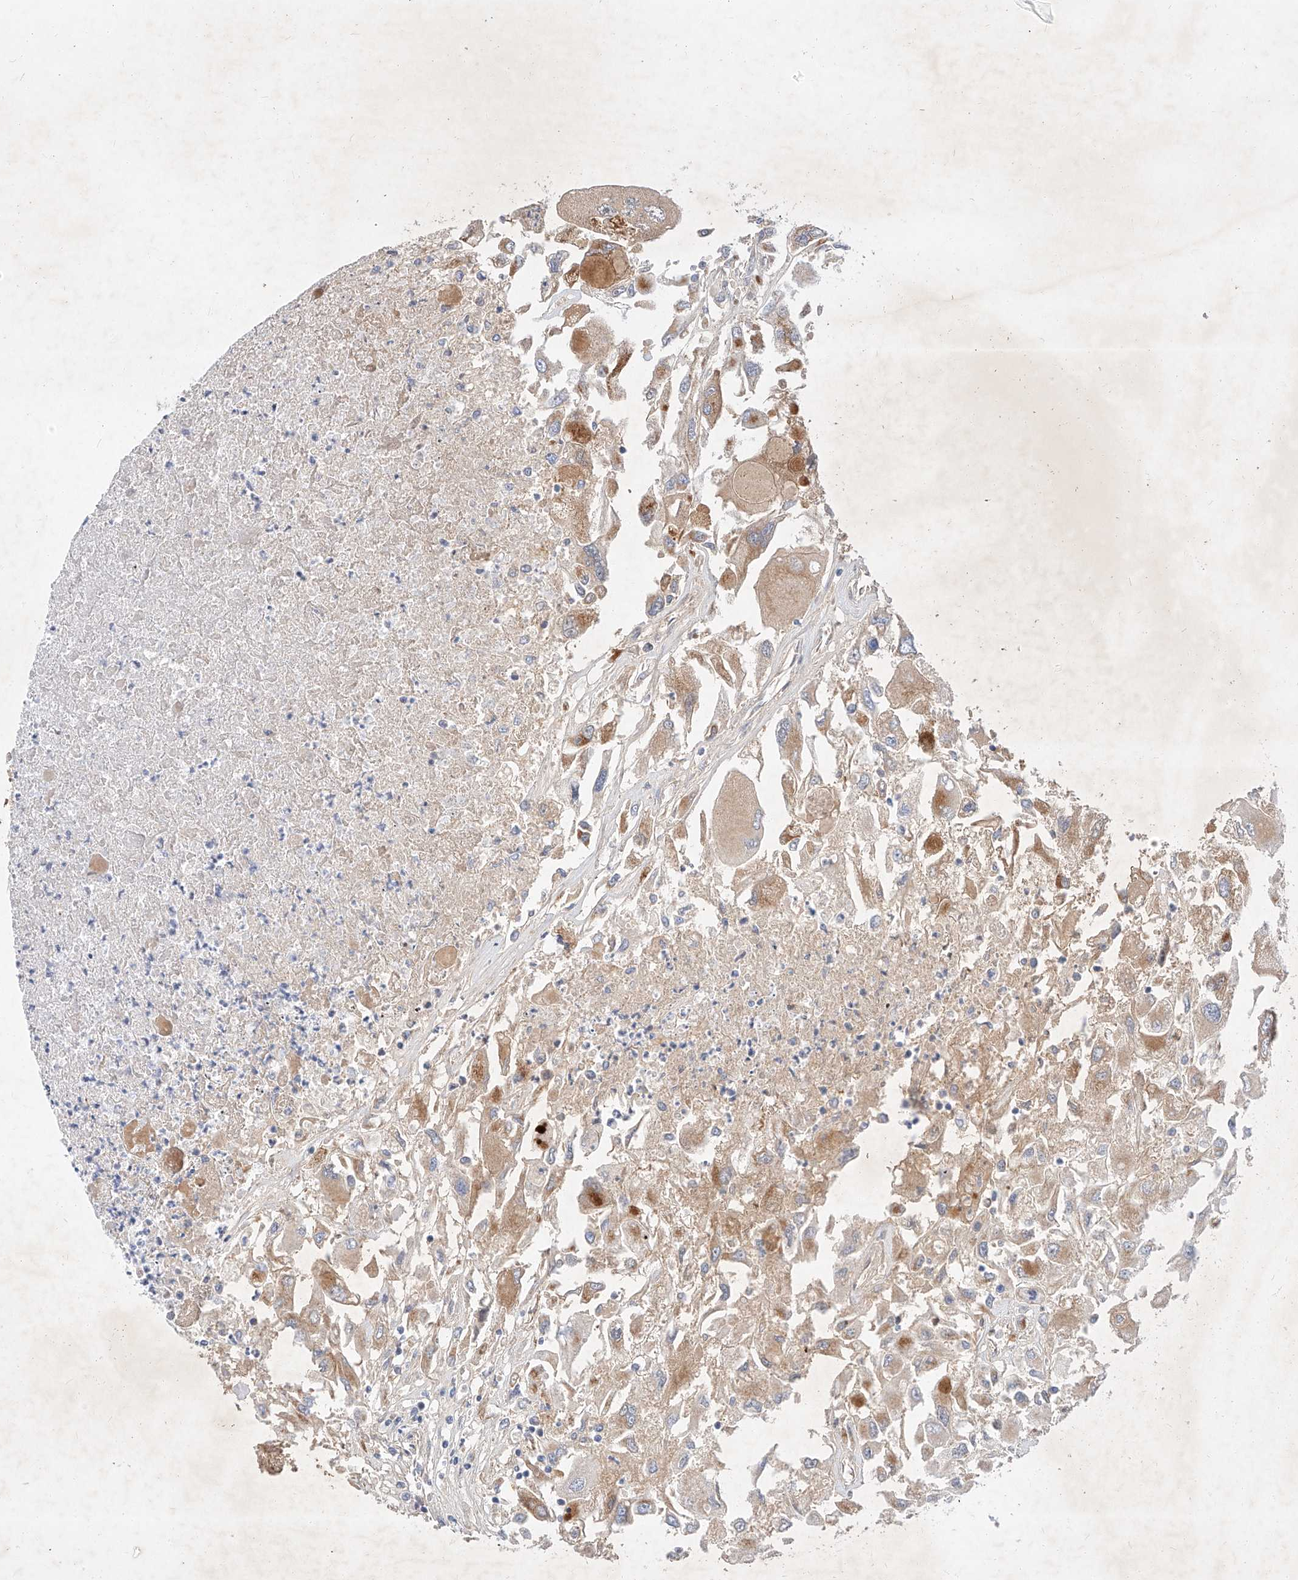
{"staining": {"intensity": "moderate", "quantity": ">75%", "location": "cytoplasmic/membranous"}, "tissue": "renal cancer", "cell_type": "Tumor cells", "image_type": "cancer", "snomed": [{"axis": "morphology", "description": "Adenocarcinoma, NOS"}, {"axis": "topography", "description": "Kidney"}], "caption": "High-power microscopy captured an IHC histopathology image of renal cancer (adenocarcinoma), revealing moderate cytoplasmic/membranous expression in approximately >75% of tumor cells.", "gene": "OSGEPL1", "patient": {"sex": "female", "age": 52}}